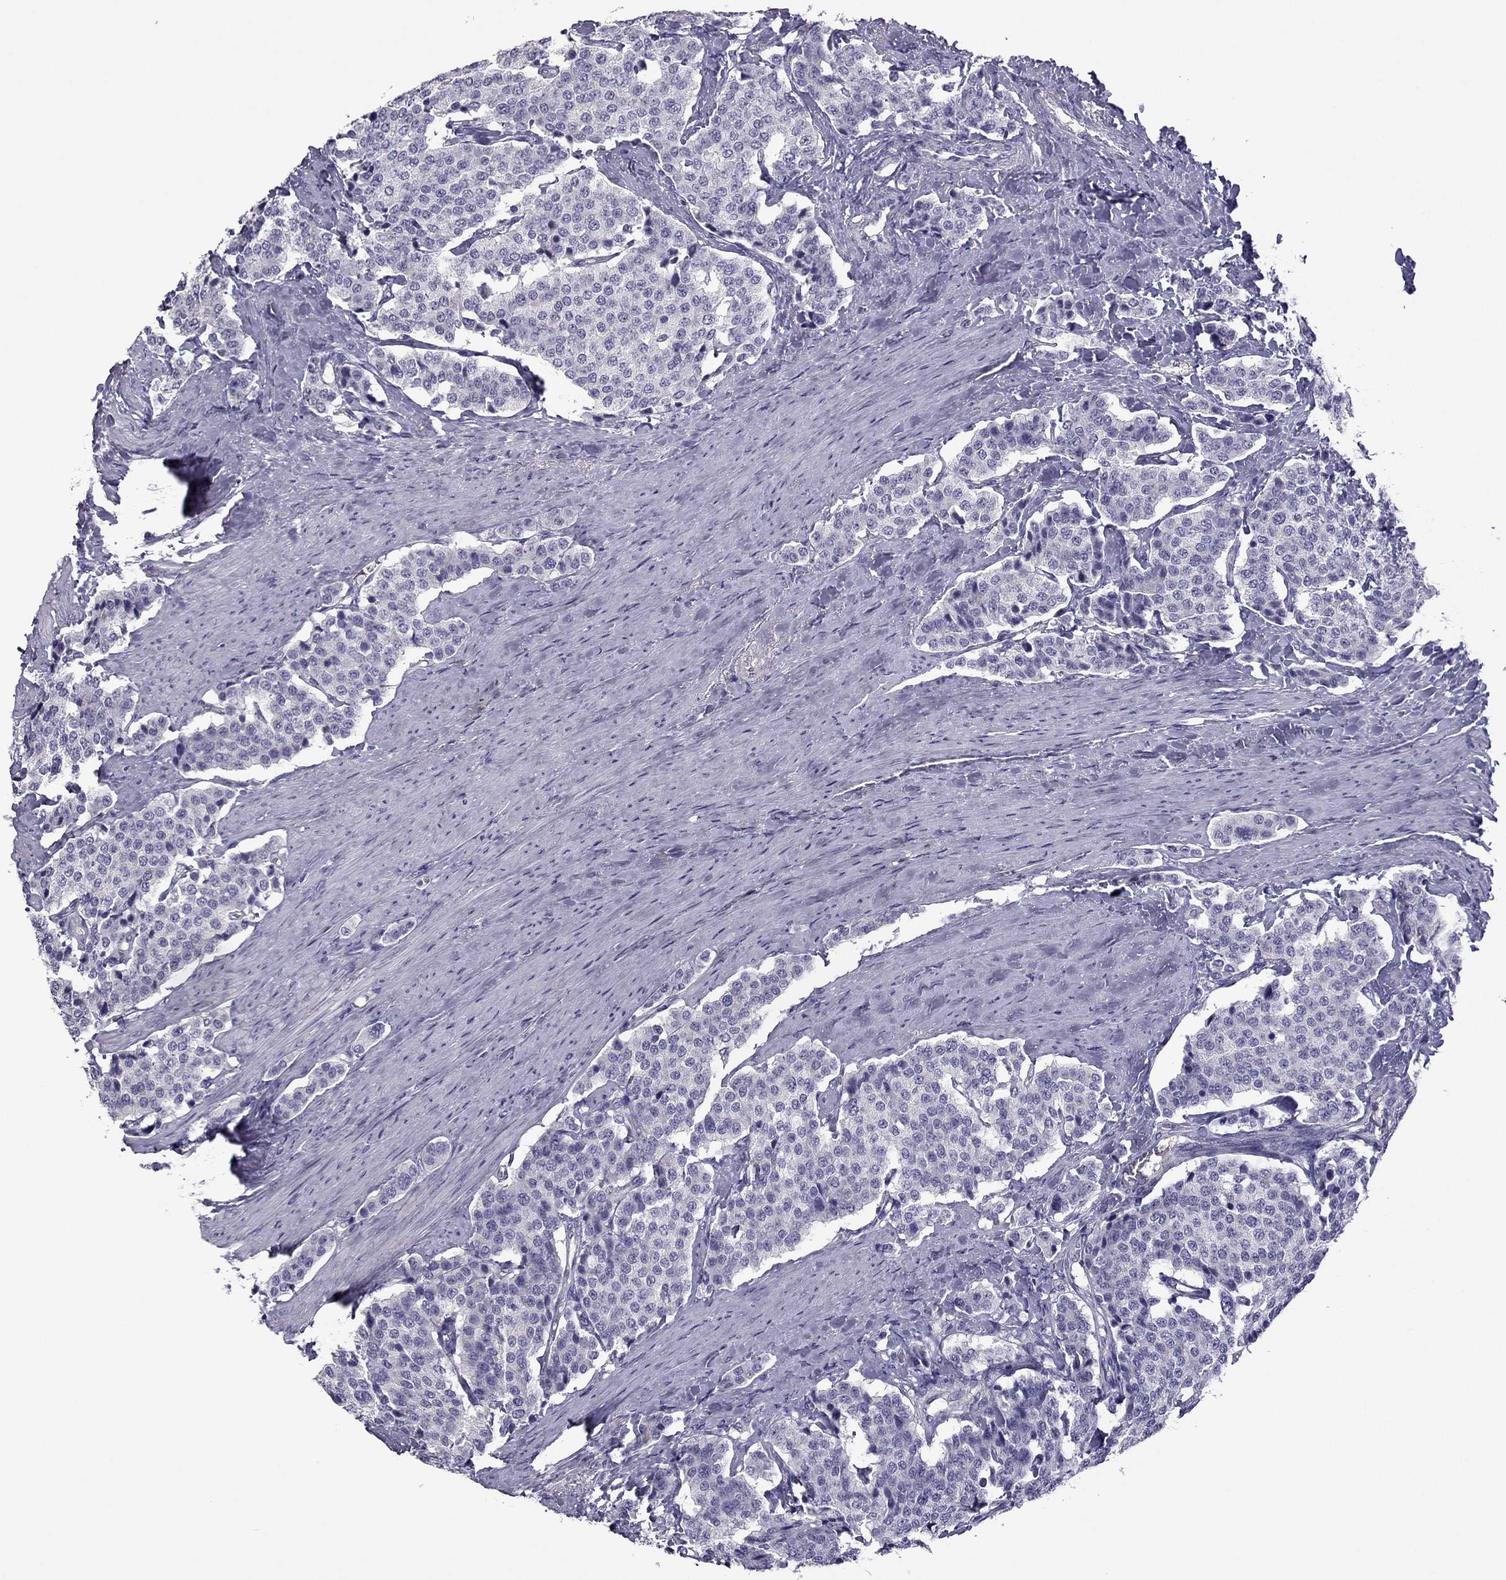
{"staining": {"intensity": "negative", "quantity": "none", "location": "none"}, "tissue": "carcinoid", "cell_type": "Tumor cells", "image_type": "cancer", "snomed": [{"axis": "morphology", "description": "Carcinoid, malignant, NOS"}, {"axis": "topography", "description": "Small intestine"}], "caption": "Carcinoid (malignant) was stained to show a protein in brown. There is no significant positivity in tumor cells.", "gene": "GJA8", "patient": {"sex": "female", "age": 58}}